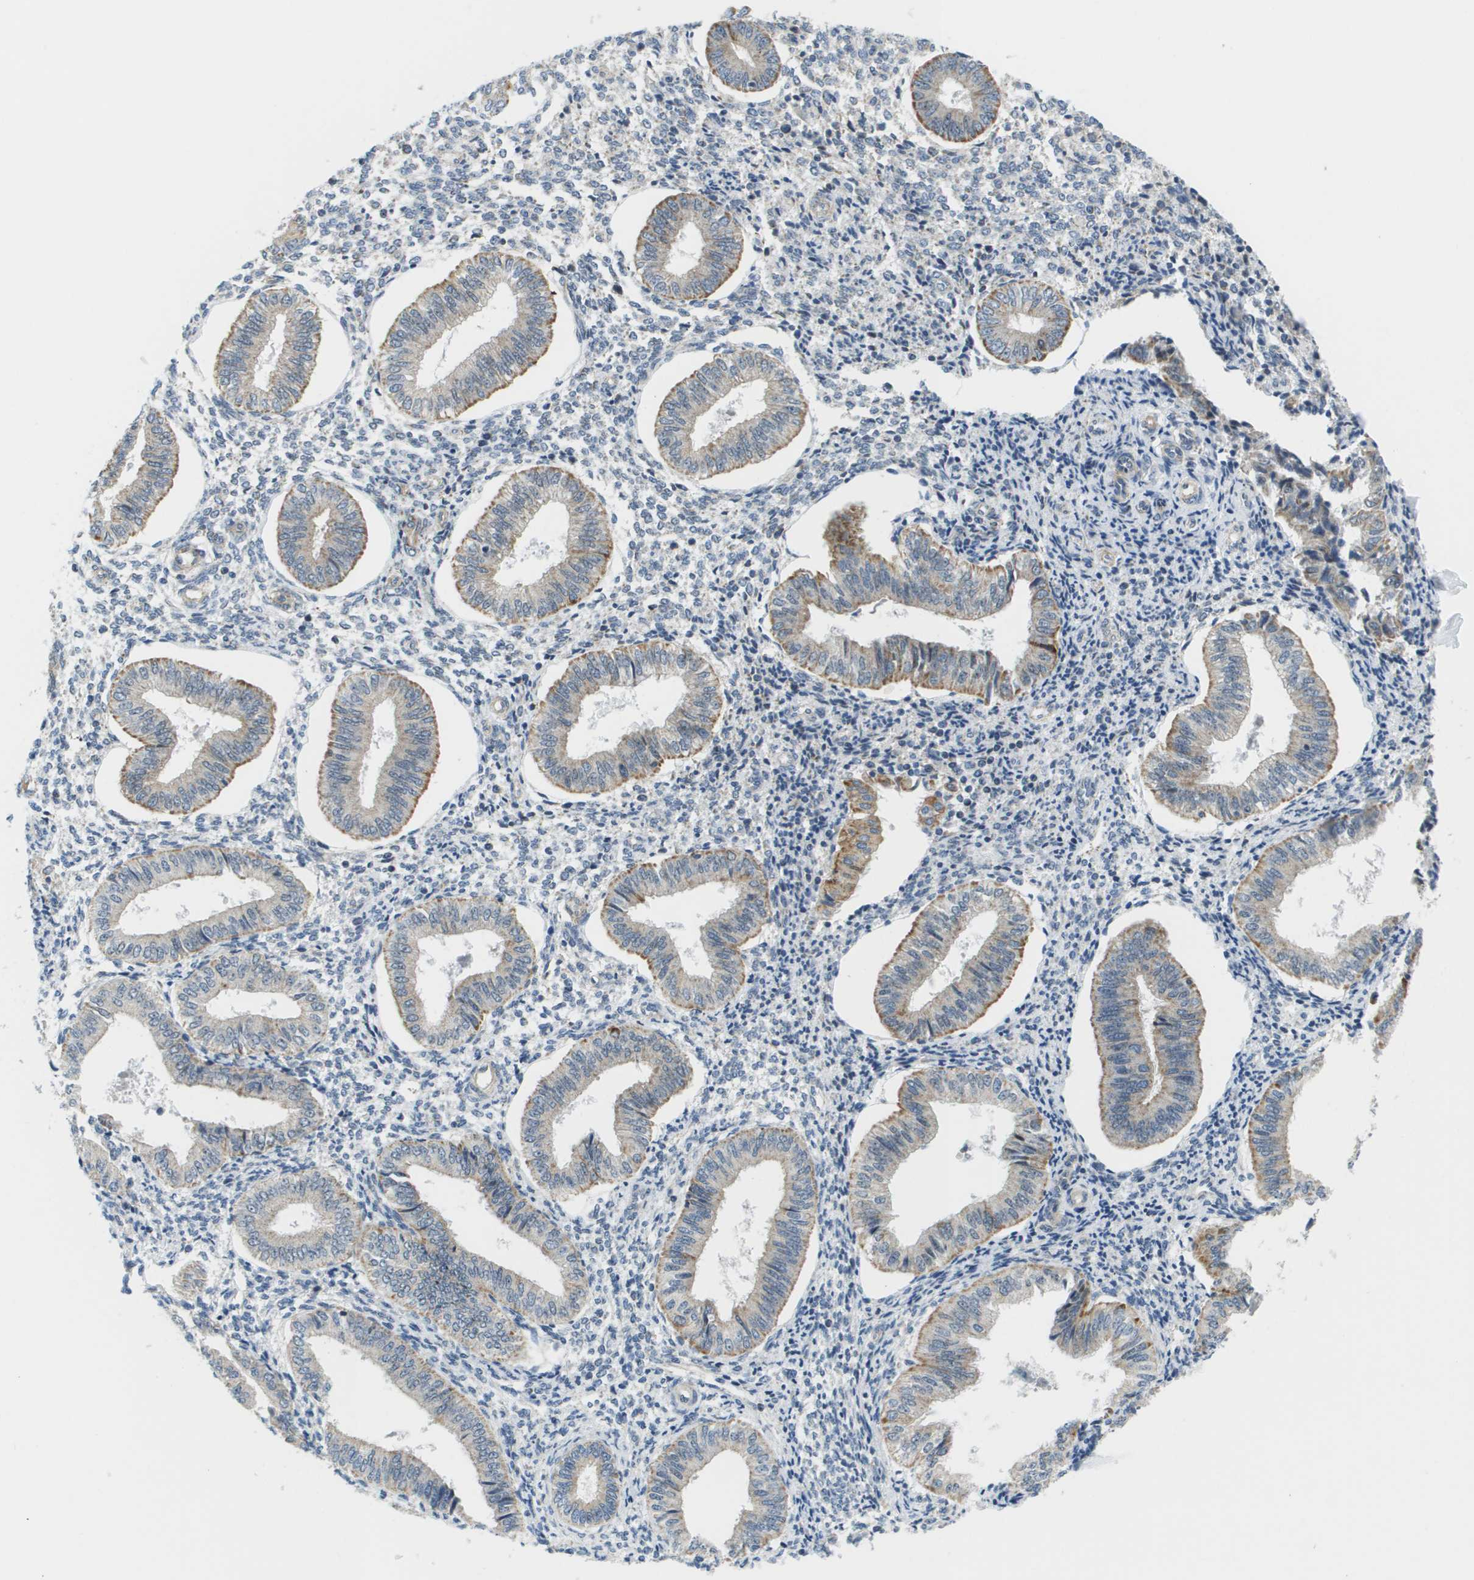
{"staining": {"intensity": "negative", "quantity": "none", "location": "none"}, "tissue": "endometrium", "cell_type": "Cells in endometrial stroma", "image_type": "normal", "snomed": [{"axis": "morphology", "description": "Normal tissue, NOS"}, {"axis": "topography", "description": "Endometrium"}], "caption": "Immunohistochemical staining of benign human endometrium shows no significant expression in cells in endometrial stroma.", "gene": "KRT23", "patient": {"sex": "female", "age": 50}}